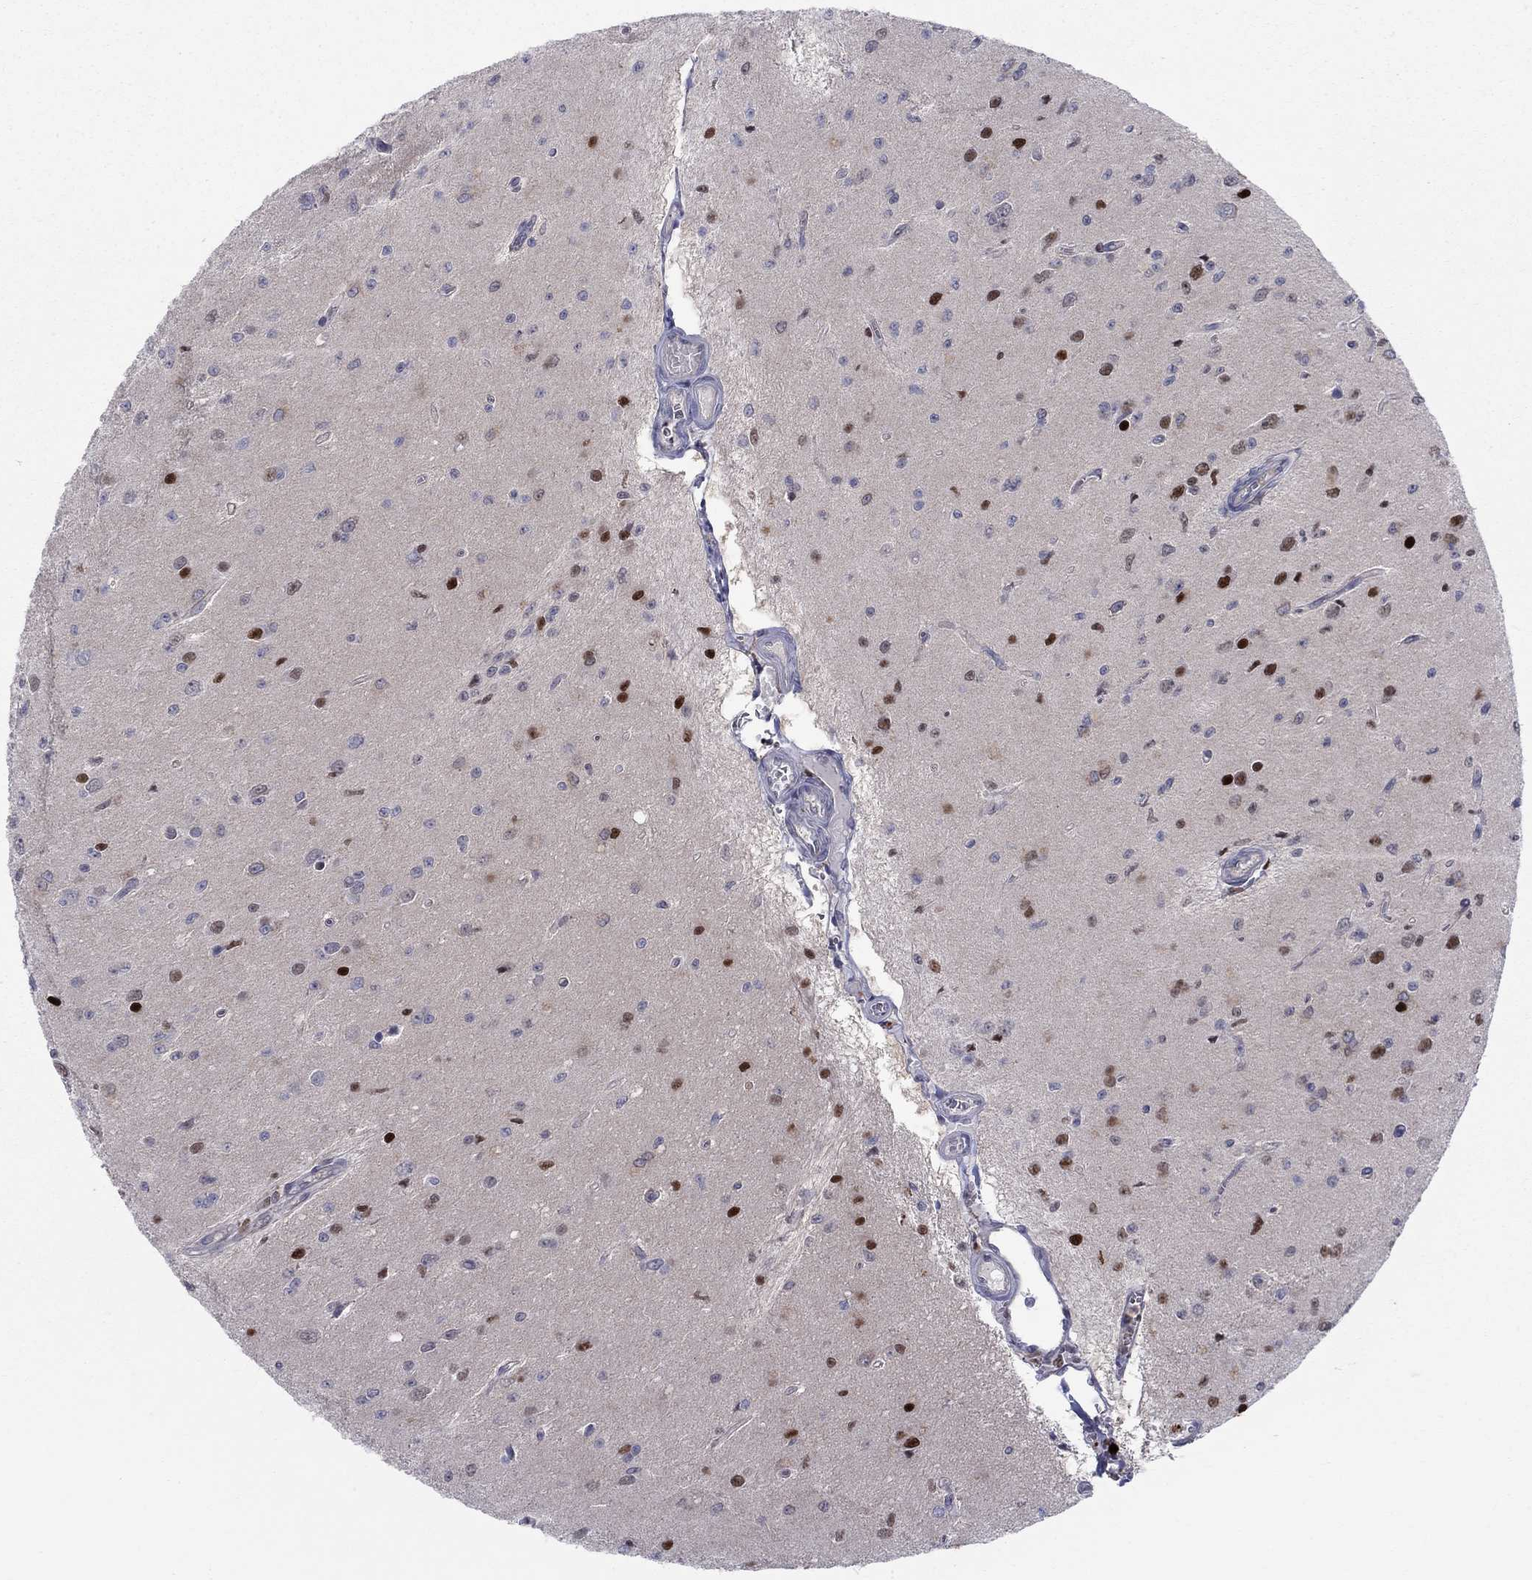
{"staining": {"intensity": "strong", "quantity": "<25%", "location": "nuclear"}, "tissue": "glioma", "cell_type": "Tumor cells", "image_type": "cancer", "snomed": [{"axis": "morphology", "description": "Glioma, malignant, Low grade"}, {"axis": "topography", "description": "Brain"}], "caption": "Protein expression analysis of low-grade glioma (malignant) reveals strong nuclear expression in approximately <25% of tumor cells. The protein is stained brown, and the nuclei are stained in blue (DAB IHC with brightfield microscopy, high magnification).", "gene": "ZNHIT3", "patient": {"sex": "female", "age": 45}}